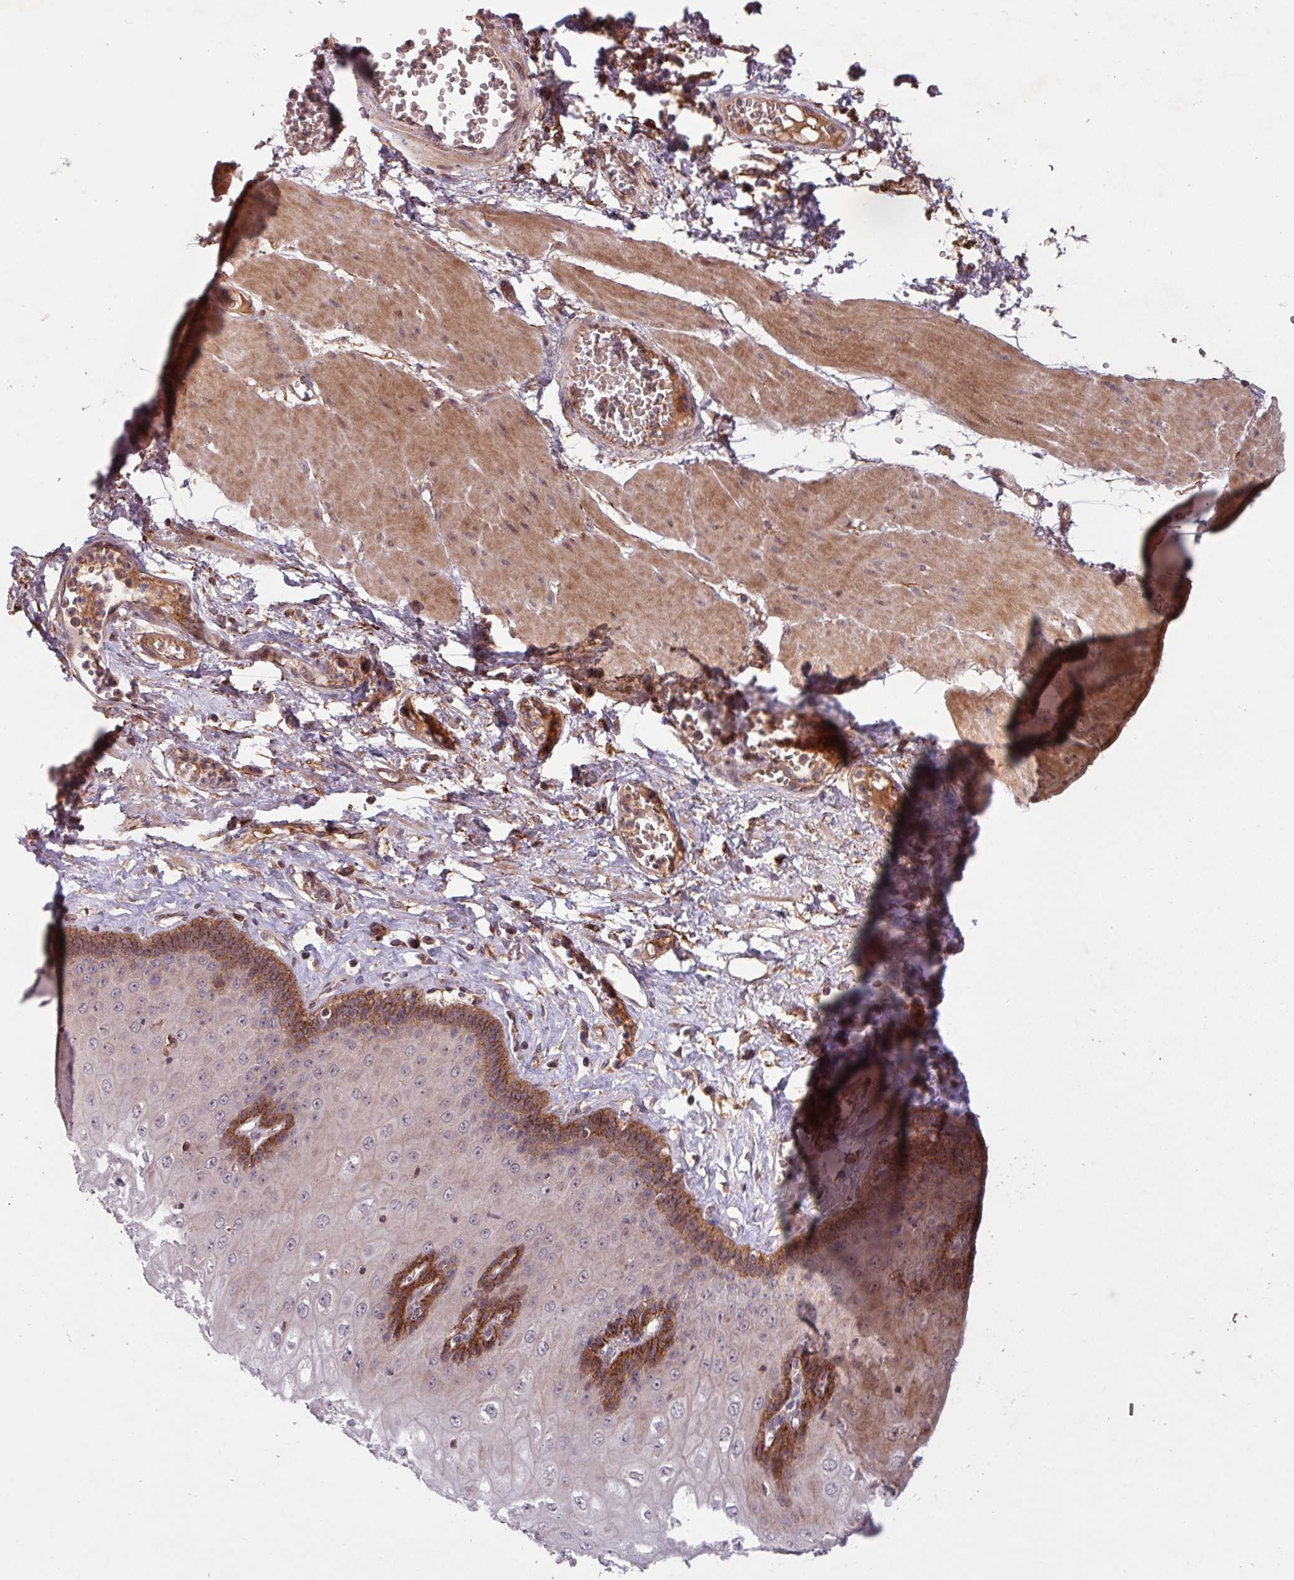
{"staining": {"intensity": "strong", "quantity": "25%-75%", "location": "cytoplasmic/membranous"}, "tissue": "esophagus", "cell_type": "Squamous epithelial cells", "image_type": "normal", "snomed": [{"axis": "morphology", "description": "Normal tissue, NOS"}, {"axis": "topography", "description": "Esophagus"}], "caption": "A brown stain labels strong cytoplasmic/membranous expression of a protein in squamous epithelial cells of normal human esophagus.", "gene": "TMEM88", "patient": {"sex": "male", "age": 60}}